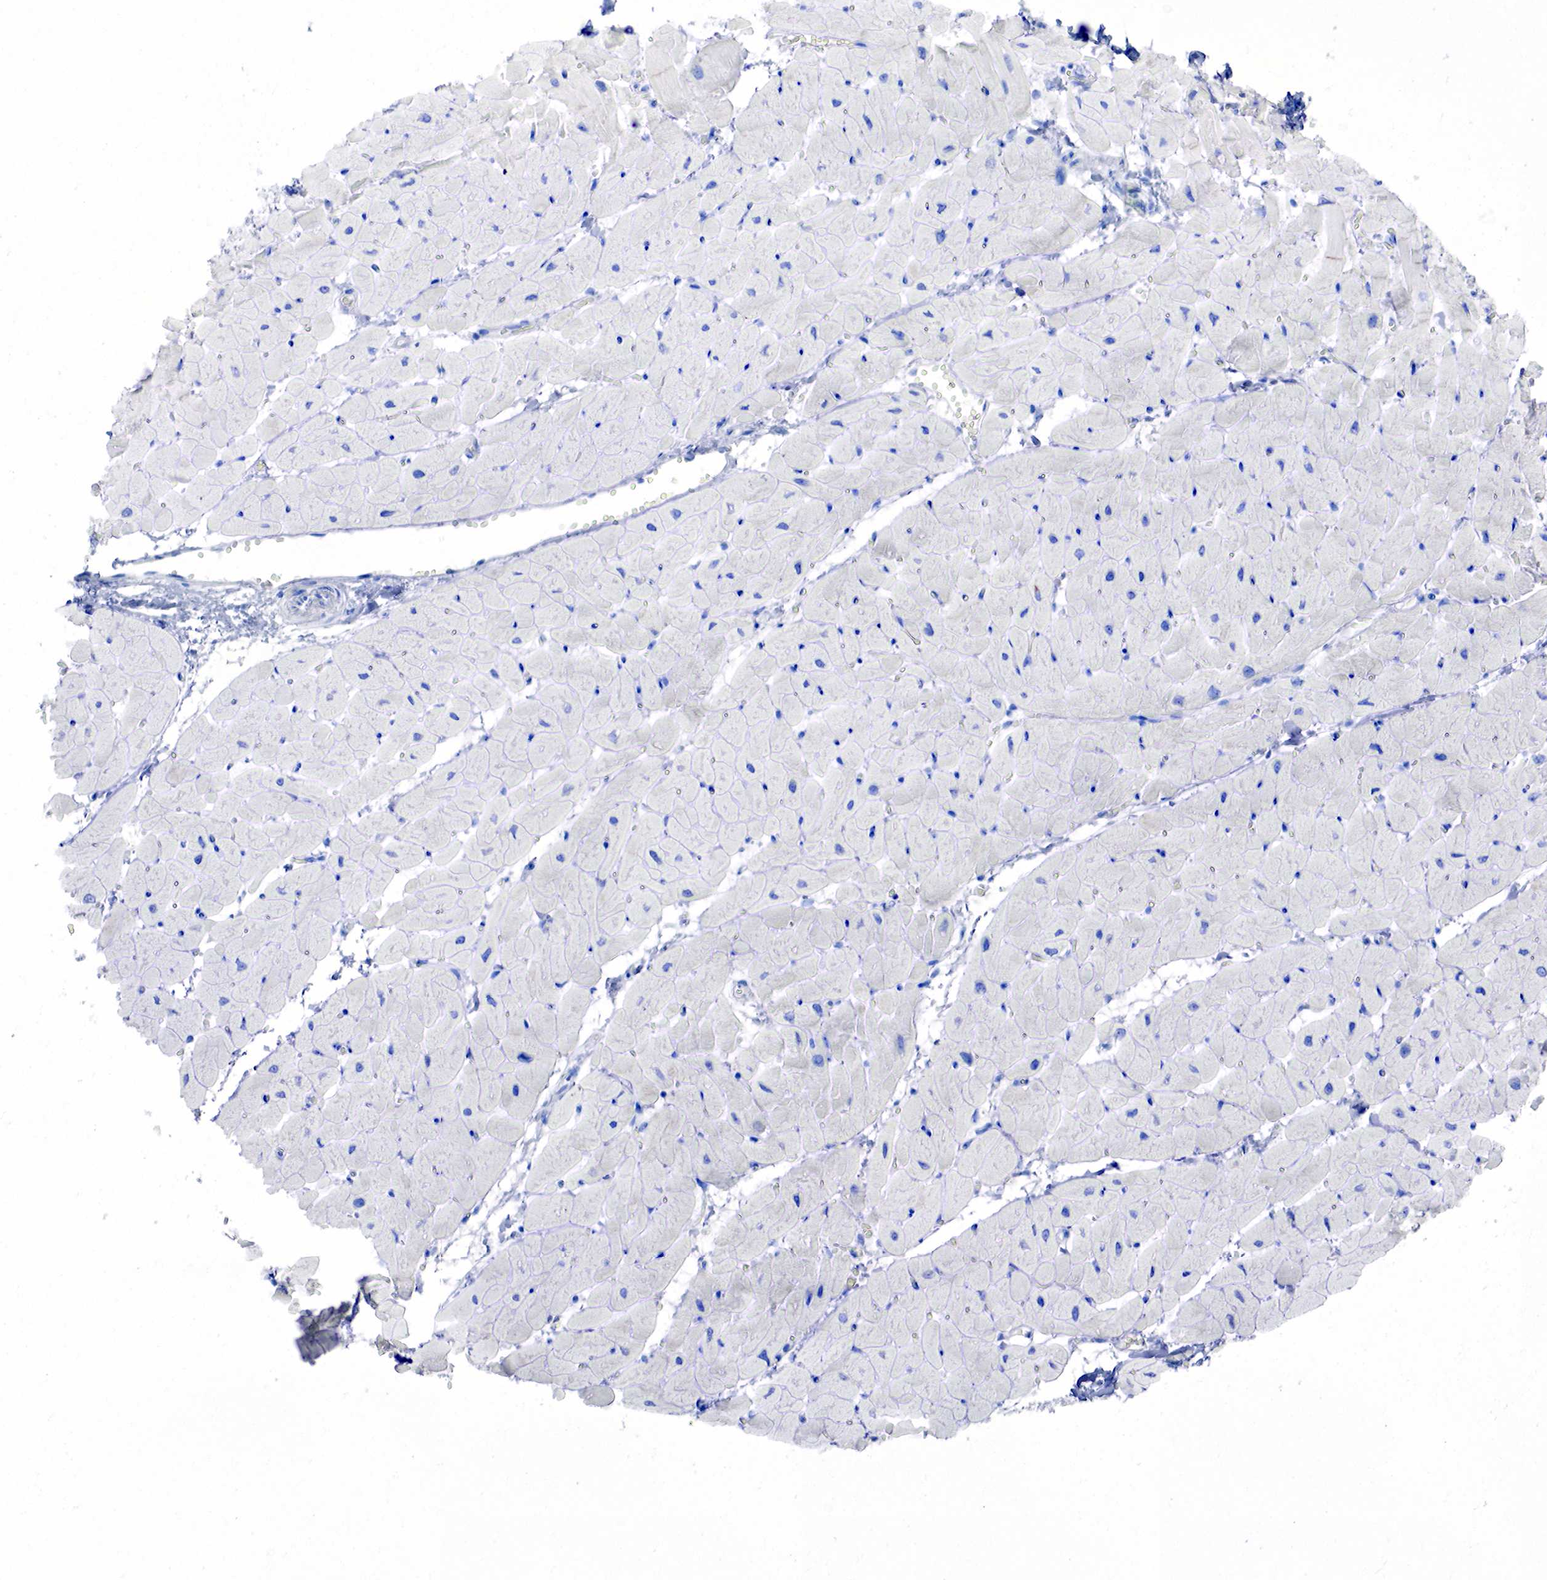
{"staining": {"intensity": "negative", "quantity": "none", "location": "none"}, "tissue": "heart muscle", "cell_type": "Cardiomyocytes", "image_type": "normal", "snomed": [{"axis": "morphology", "description": "Normal tissue, NOS"}, {"axis": "topography", "description": "Heart"}], "caption": "Protein analysis of unremarkable heart muscle displays no significant staining in cardiomyocytes.", "gene": "CHGA", "patient": {"sex": "female", "age": 19}}